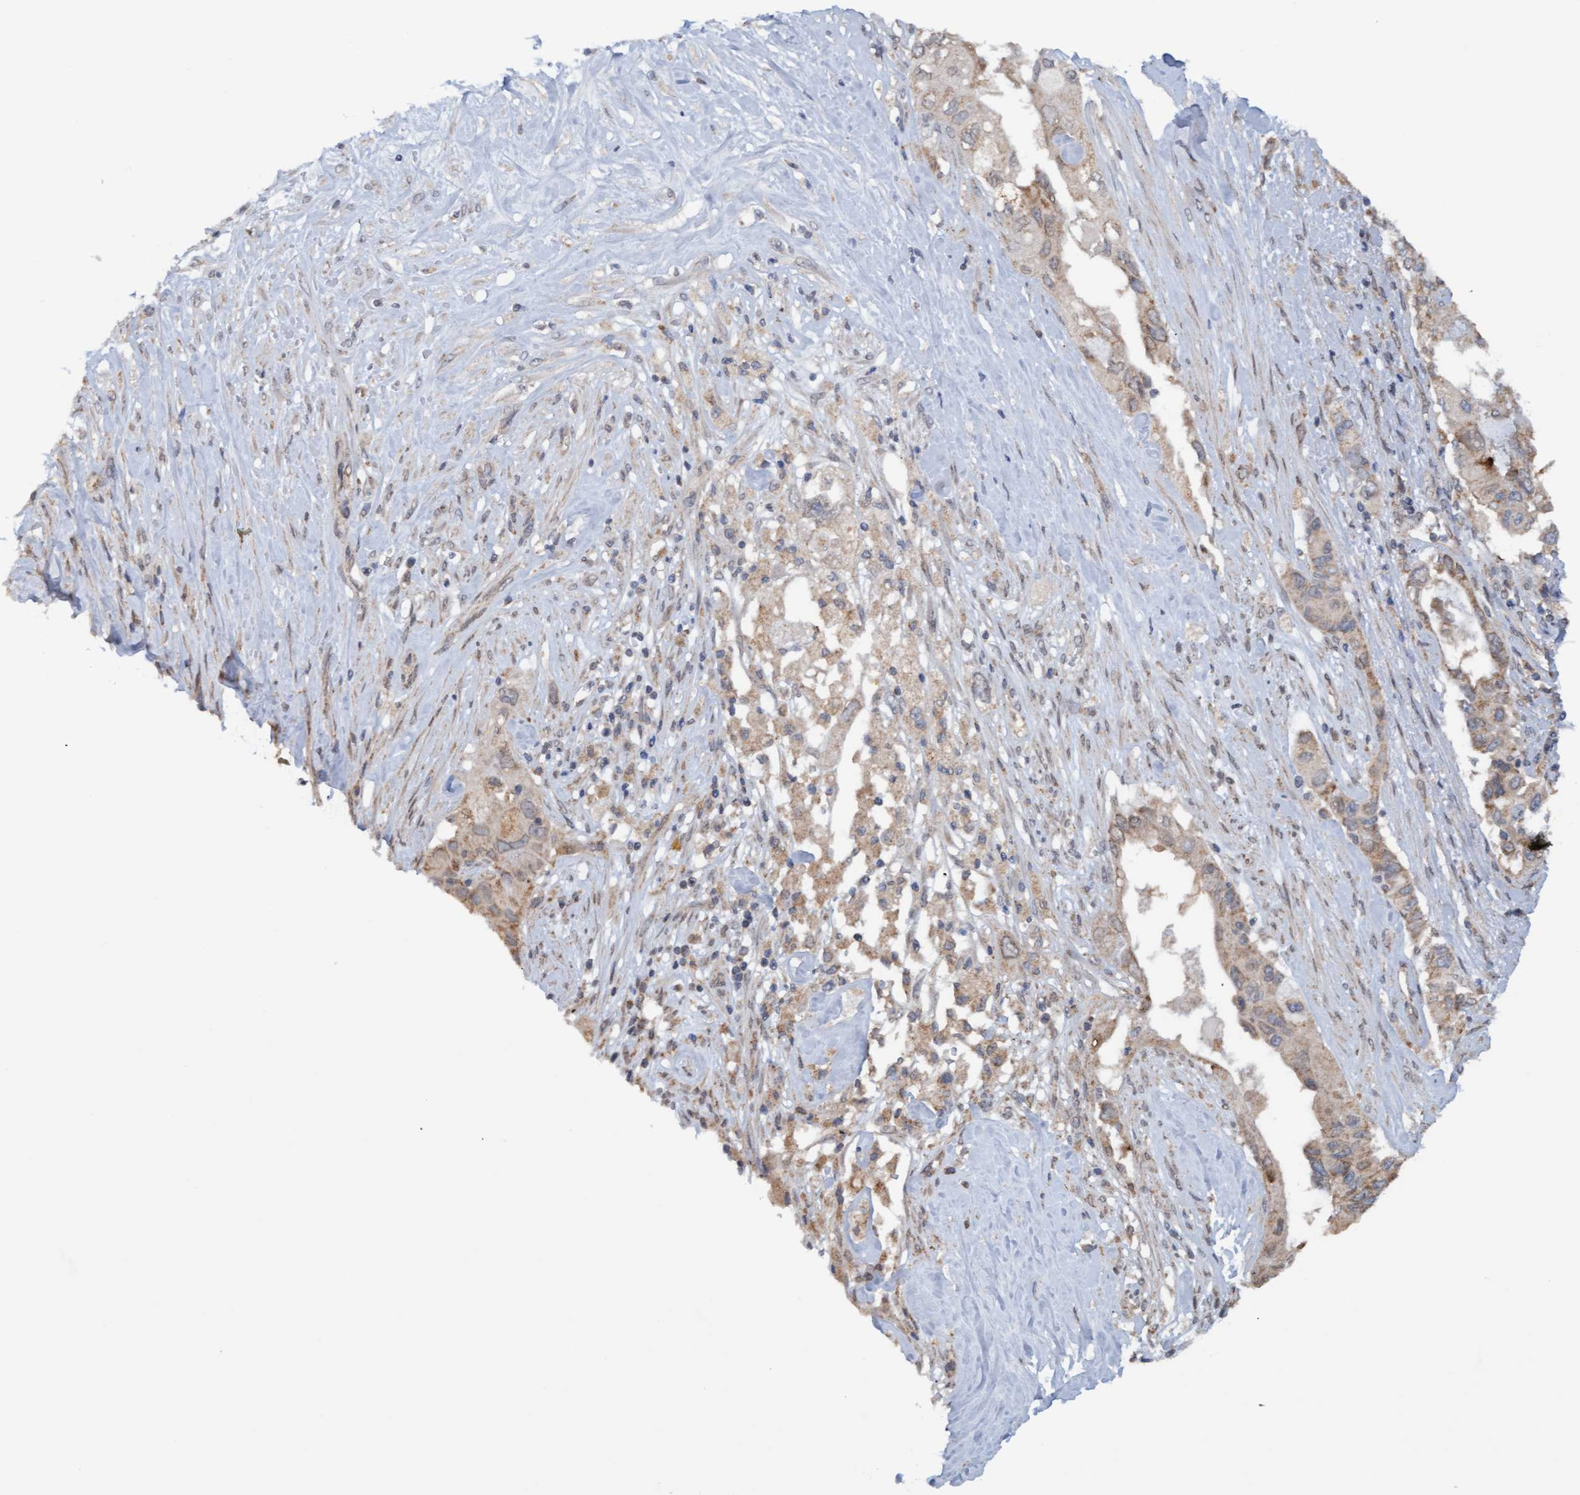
{"staining": {"intensity": "weak", "quantity": ">75%", "location": "cytoplasmic/membranous"}, "tissue": "pancreatic cancer", "cell_type": "Tumor cells", "image_type": "cancer", "snomed": [{"axis": "morphology", "description": "Adenocarcinoma, NOS"}, {"axis": "topography", "description": "Pancreas"}], "caption": "A micrograph showing weak cytoplasmic/membranous positivity in about >75% of tumor cells in pancreatic cancer, as visualized by brown immunohistochemical staining.", "gene": "MGLL", "patient": {"sex": "female", "age": 56}}